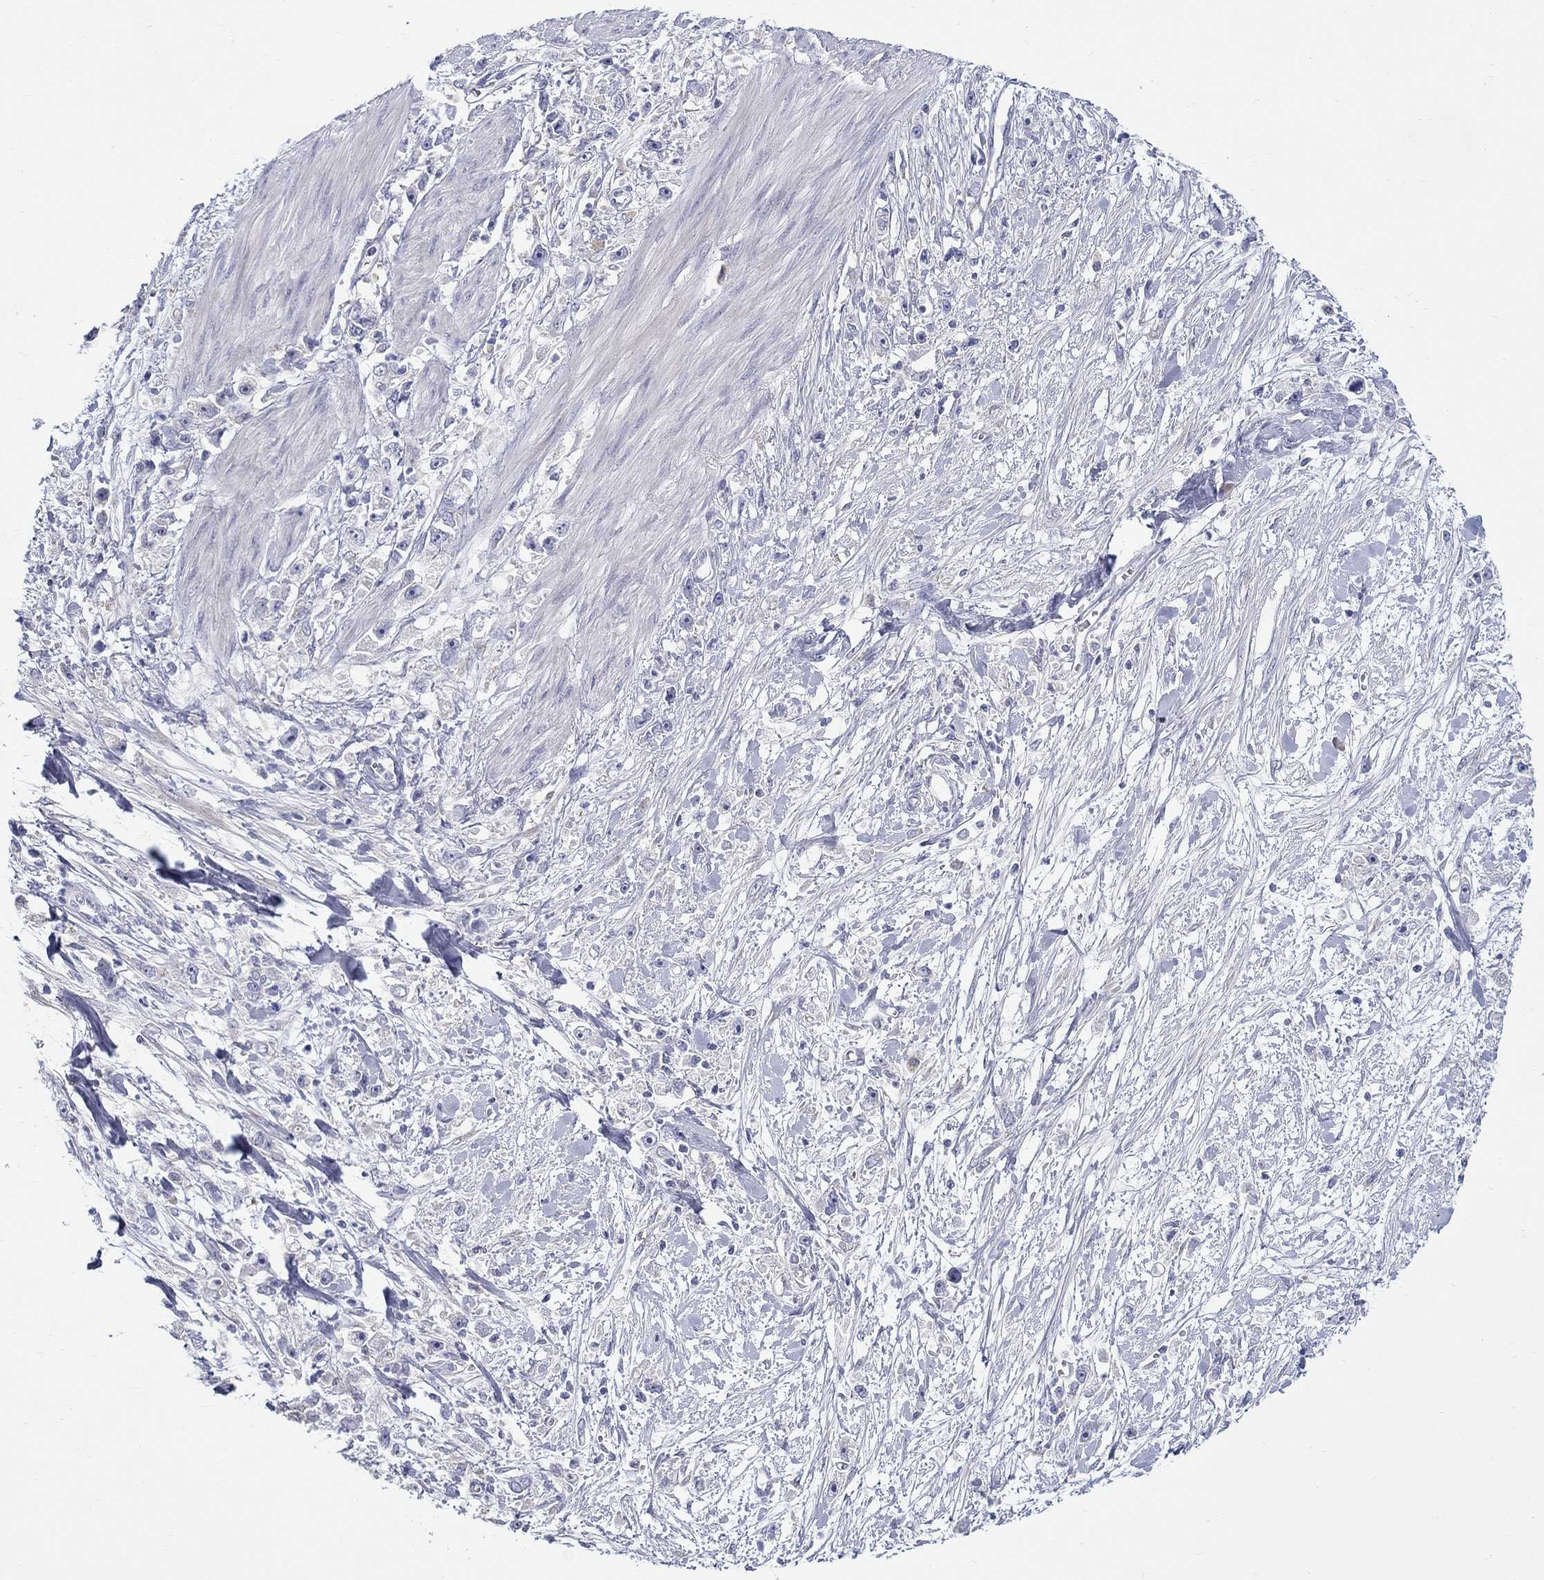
{"staining": {"intensity": "negative", "quantity": "none", "location": "none"}, "tissue": "stomach cancer", "cell_type": "Tumor cells", "image_type": "cancer", "snomed": [{"axis": "morphology", "description": "Adenocarcinoma, NOS"}, {"axis": "topography", "description": "Stomach"}], "caption": "Tumor cells show no significant protein staining in stomach cancer.", "gene": "QRFPR", "patient": {"sex": "female", "age": 59}}